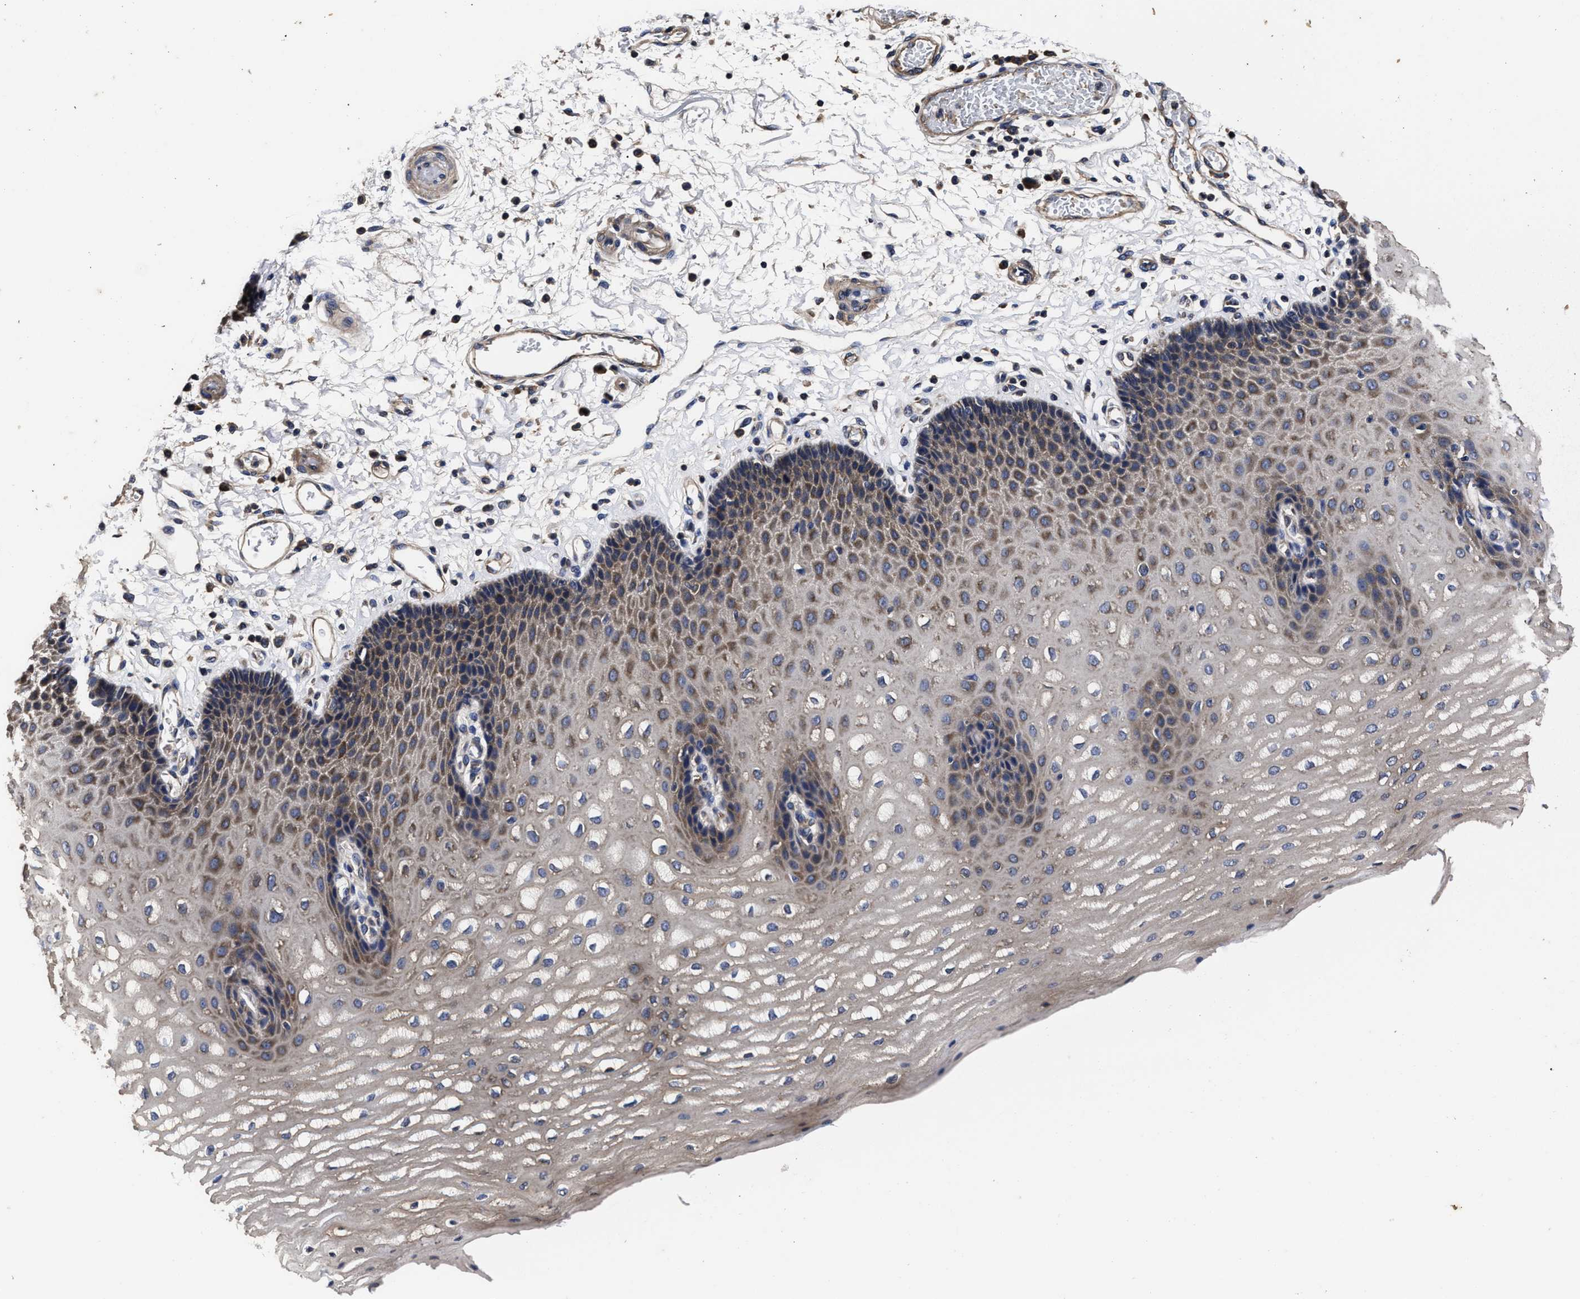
{"staining": {"intensity": "moderate", "quantity": "25%-75%", "location": "cytoplasmic/membranous"}, "tissue": "esophagus", "cell_type": "Squamous epithelial cells", "image_type": "normal", "snomed": [{"axis": "morphology", "description": "Normal tissue, NOS"}, {"axis": "topography", "description": "Esophagus"}], "caption": "This image reveals IHC staining of unremarkable human esophagus, with medium moderate cytoplasmic/membranous positivity in about 25%-75% of squamous epithelial cells.", "gene": "AVEN", "patient": {"sex": "male", "age": 54}}